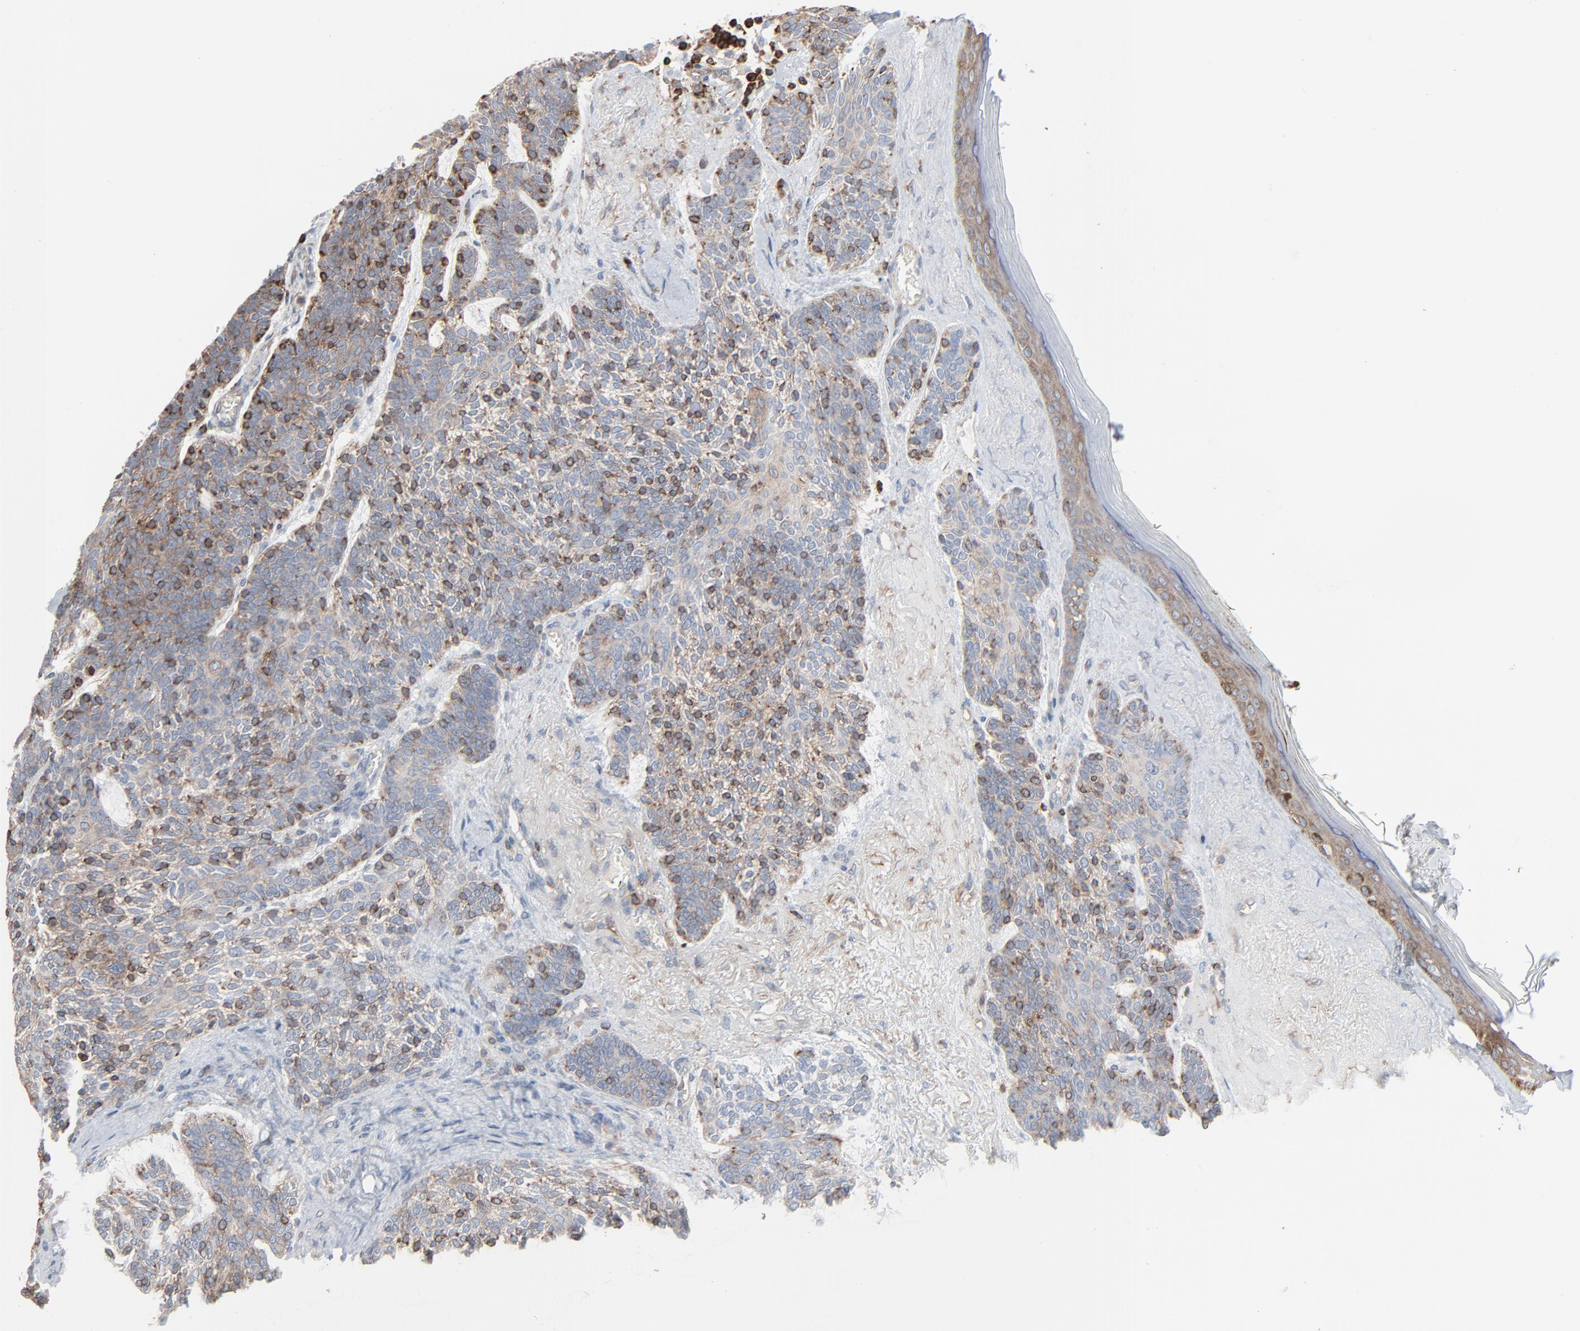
{"staining": {"intensity": "moderate", "quantity": "<25%", "location": "cytoplasmic/membranous"}, "tissue": "skin cancer", "cell_type": "Tumor cells", "image_type": "cancer", "snomed": [{"axis": "morphology", "description": "Normal tissue, NOS"}, {"axis": "morphology", "description": "Basal cell carcinoma"}, {"axis": "topography", "description": "Skin"}], "caption": "A brown stain labels moderate cytoplasmic/membranous expression of a protein in skin cancer (basal cell carcinoma) tumor cells.", "gene": "OPTN", "patient": {"sex": "female", "age": 70}}